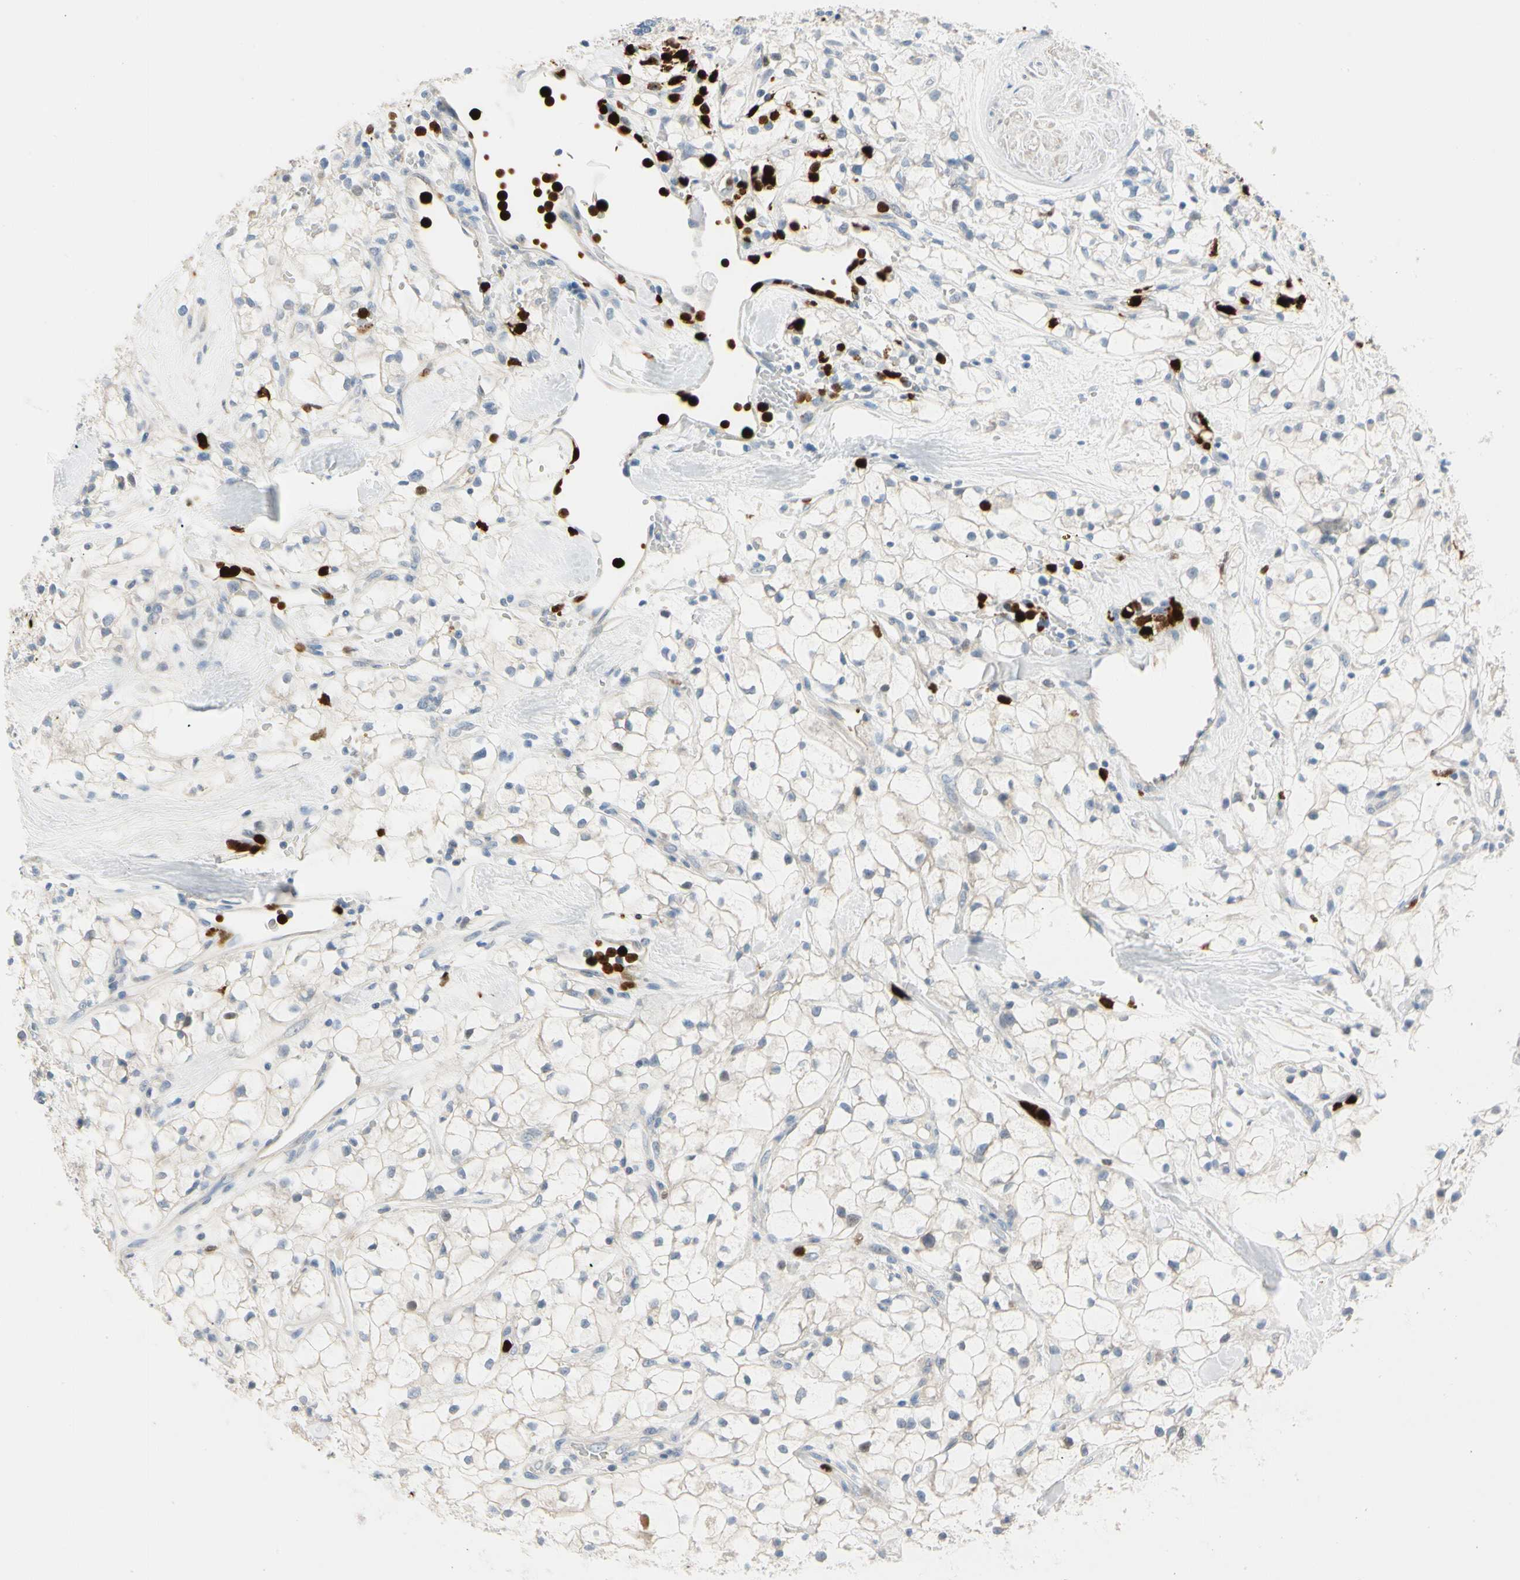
{"staining": {"intensity": "negative", "quantity": "none", "location": "none"}, "tissue": "renal cancer", "cell_type": "Tumor cells", "image_type": "cancer", "snomed": [{"axis": "morphology", "description": "Adenocarcinoma, NOS"}, {"axis": "topography", "description": "Kidney"}], "caption": "Immunohistochemistry histopathology image of neoplastic tissue: renal cancer stained with DAB (3,3'-diaminobenzidine) shows no significant protein positivity in tumor cells. The staining is performed using DAB brown chromogen with nuclei counter-stained in using hematoxylin.", "gene": "TRAF5", "patient": {"sex": "female", "age": 60}}